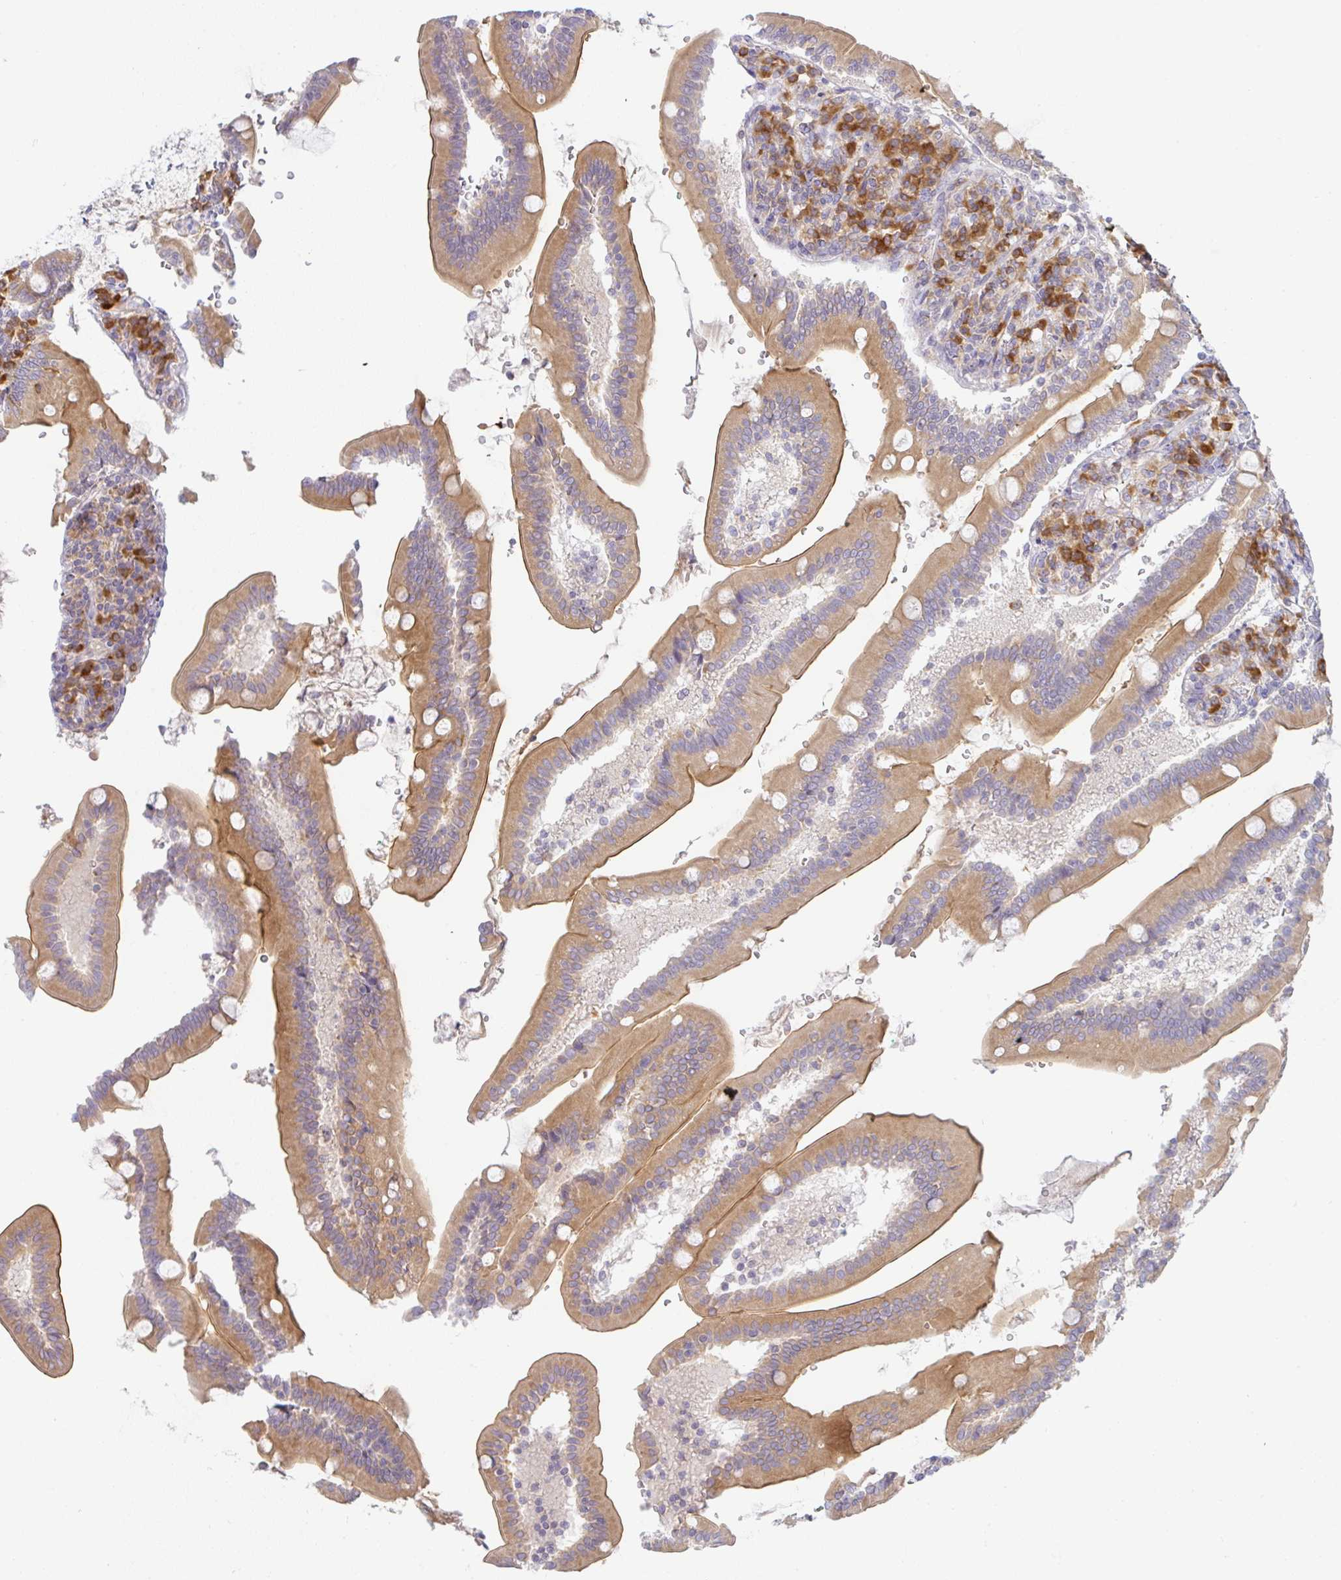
{"staining": {"intensity": "moderate", "quantity": ">75%", "location": "cytoplasmic/membranous"}, "tissue": "duodenum", "cell_type": "Glandular cells", "image_type": "normal", "snomed": [{"axis": "morphology", "description": "Normal tissue, NOS"}, {"axis": "topography", "description": "Duodenum"}], "caption": "IHC (DAB (3,3'-diaminobenzidine)) staining of benign human duodenum demonstrates moderate cytoplasmic/membranous protein expression in about >75% of glandular cells.", "gene": "DERL2", "patient": {"sex": "female", "age": 67}}